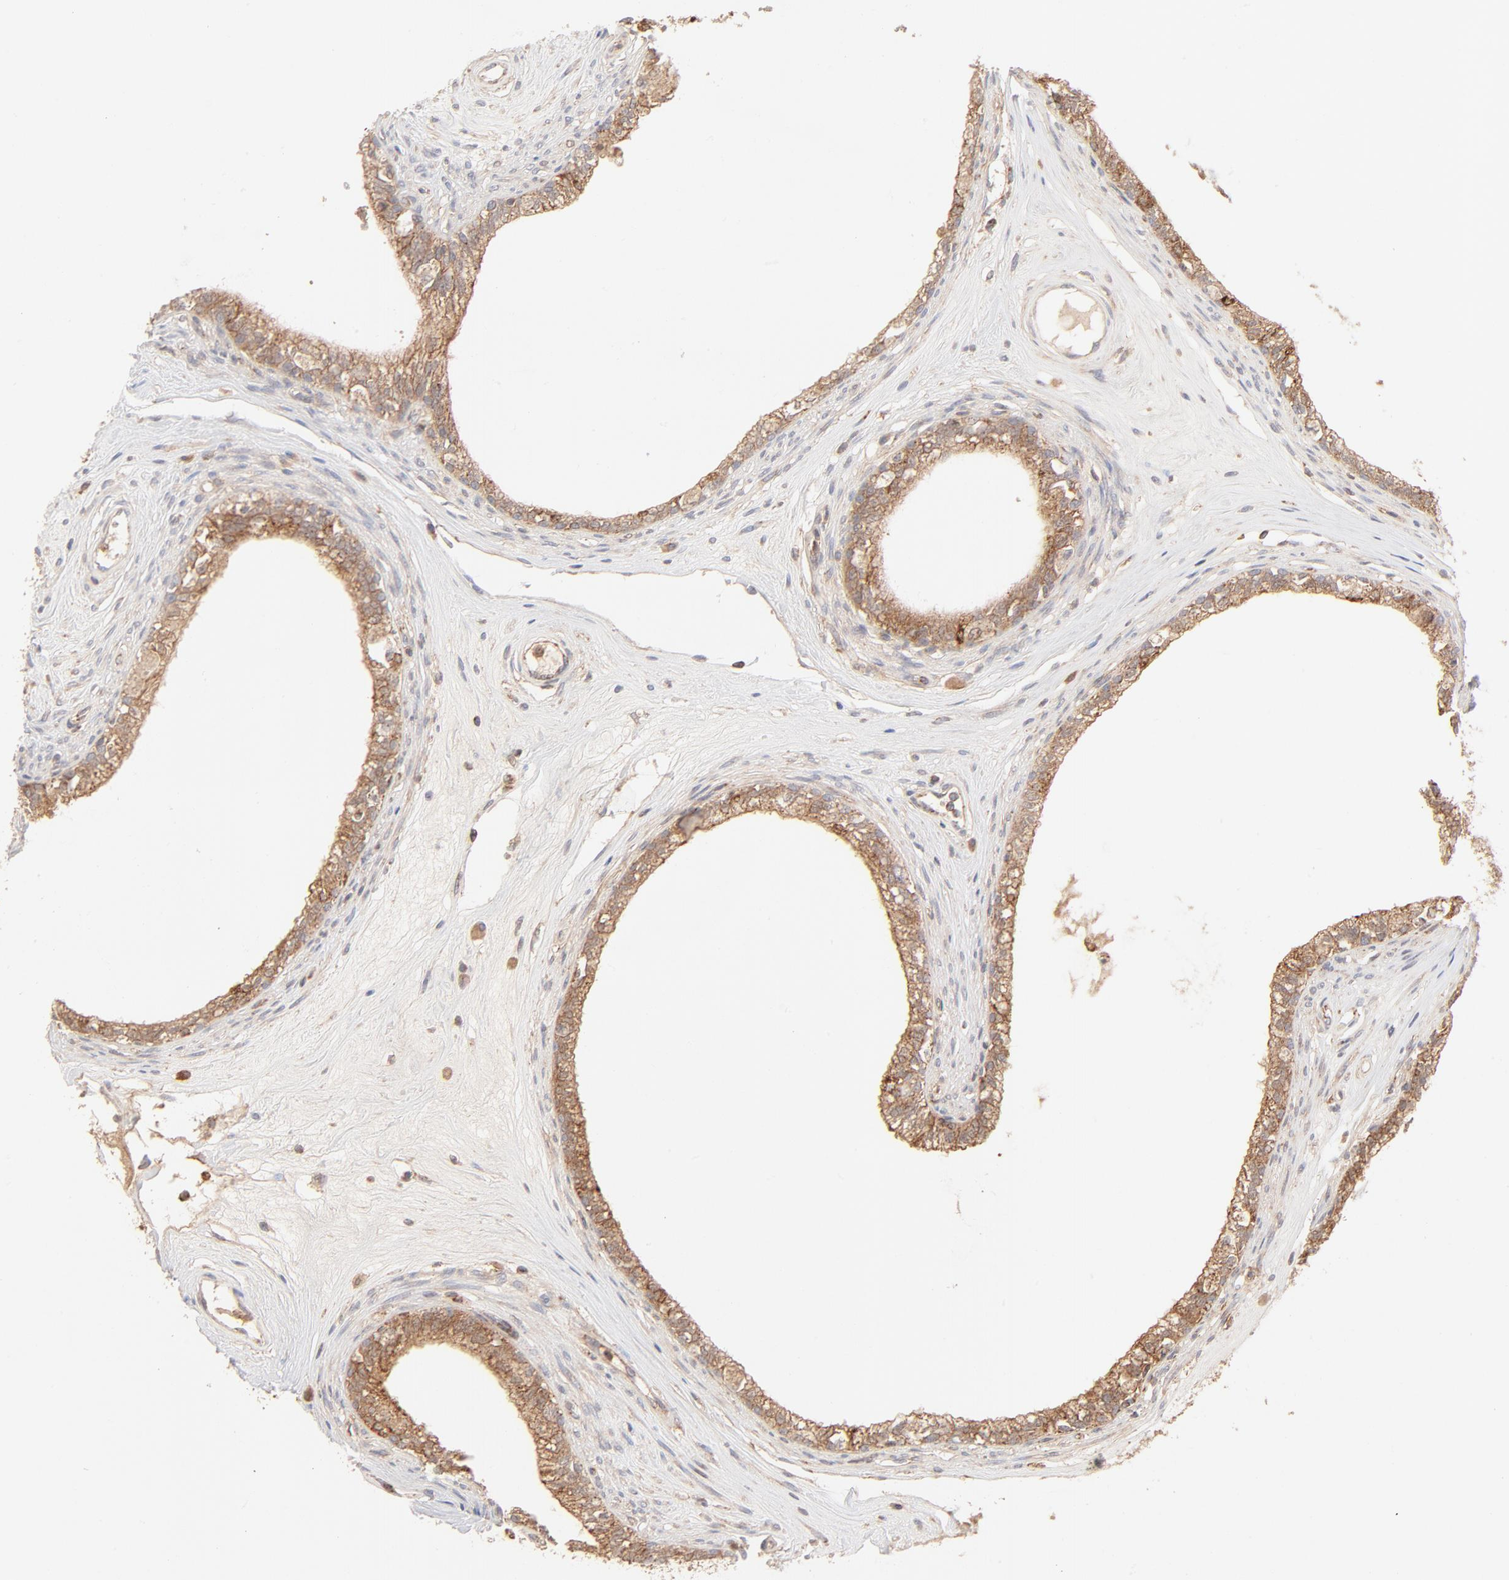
{"staining": {"intensity": "moderate", "quantity": ">75%", "location": "cytoplasmic/membranous"}, "tissue": "epididymis", "cell_type": "Glandular cells", "image_type": "normal", "snomed": [{"axis": "morphology", "description": "Normal tissue, NOS"}, {"axis": "morphology", "description": "Inflammation, NOS"}, {"axis": "topography", "description": "Epididymis"}], "caption": "A micrograph showing moderate cytoplasmic/membranous positivity in approximately >75% of glandular cells in benign epididymis, as visualized by brown immunohistochemical staining.", "gene": "CSPG4", "patient": {"sex": "male", "age": 84}}